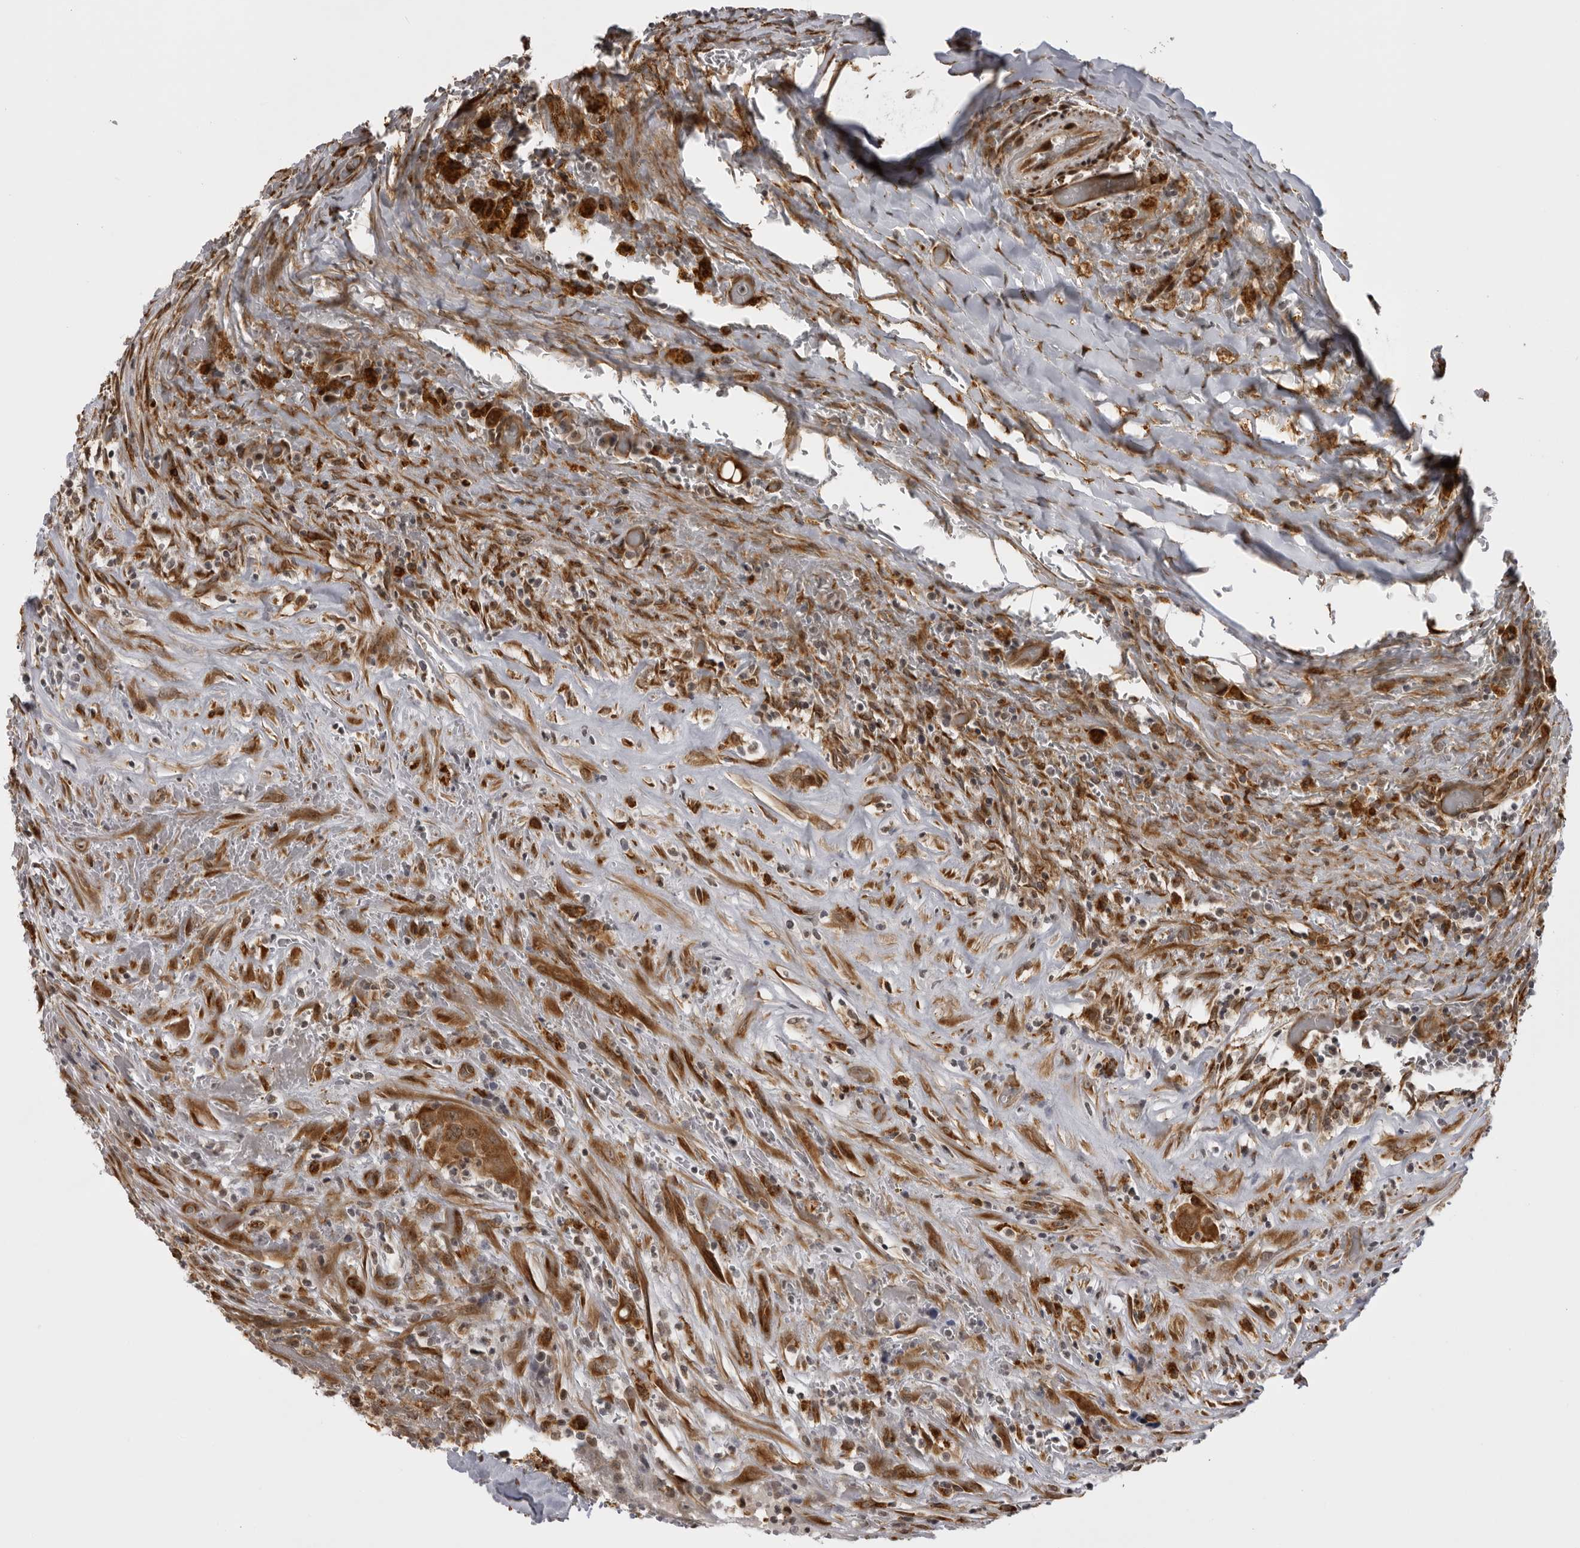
{"staining": {"intensity": "strong", "quantity": ">75%", "location": "cytoplasmic/membranous"}, "tissue": "thyroid cancer", "cell_type": "Tumor cells", "image_type": "cancer", "snomed": [{"axis": "morphology", "description": "Papillary adenocarcinoma, NOS"}, {"axis": "topography", "description": "Thyroid gland"}], "caption": "IHC of human thyroid cancer (papillary adenocarcinoma) exhibits high levels of strong cytoplasmic/membranous staining in approximately >75% of tumor cells.", "gene": "DNAH14", "patient": {"sex": "male", "age": 77}}